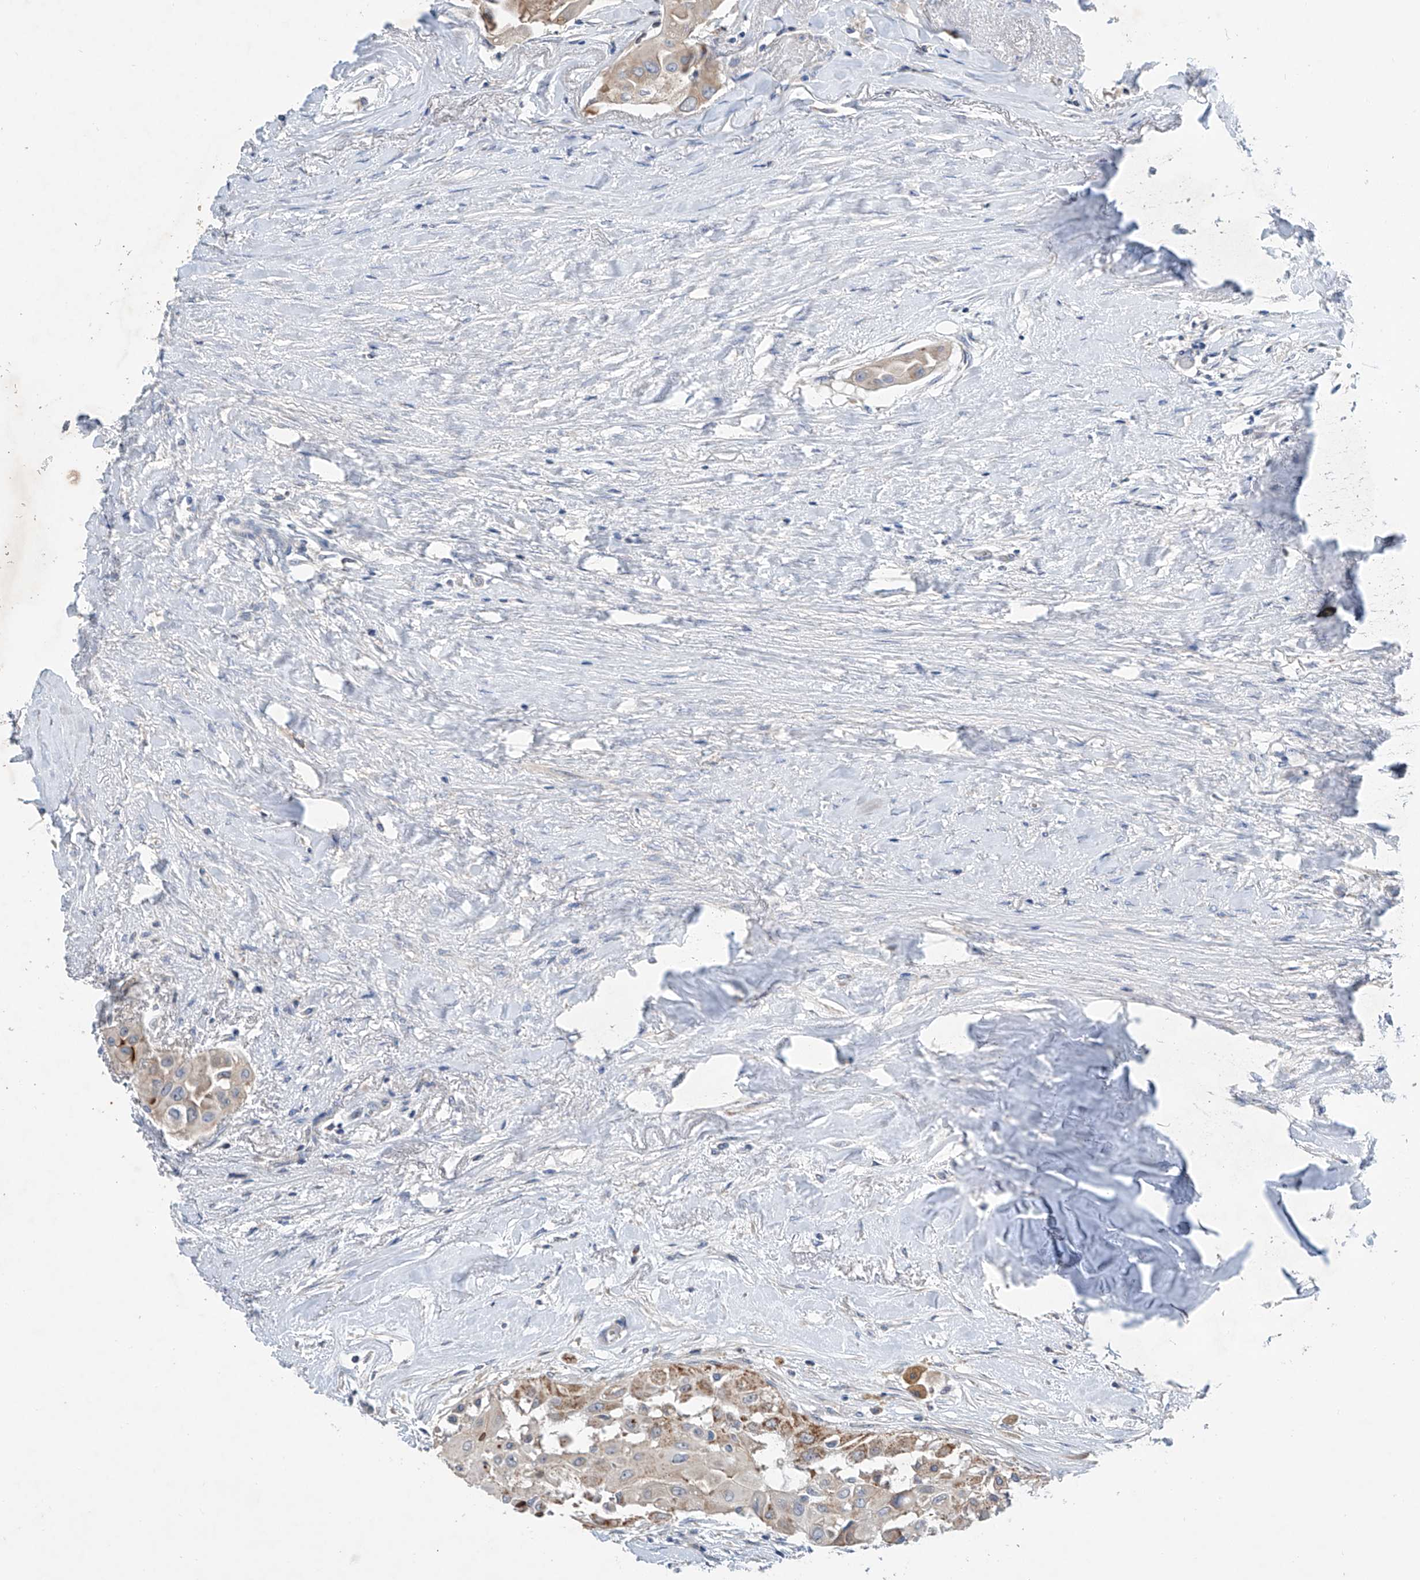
{"staining": {"intensity": "moderate", "quantity": ">75%", "location": "cytoplasmic/membranous"}, "tissue": "thyroid cancer", "cell_type": "Tumor cells", "image_type": "cancer", "snomed": [{"axis": "morphology", "description": "Papillary adenocarcinoma, NOS"}, {"axis": "topography", "description": "Thyroid gland"}], "caption": "This is an image of IHC staining of thyroid papillary adenocarcinoma, which shows moderate staining in the cytoplasmic/membranous of tumor cells.", "gene": "GPC4", "patient": {"sex": "female", "age": 59}}